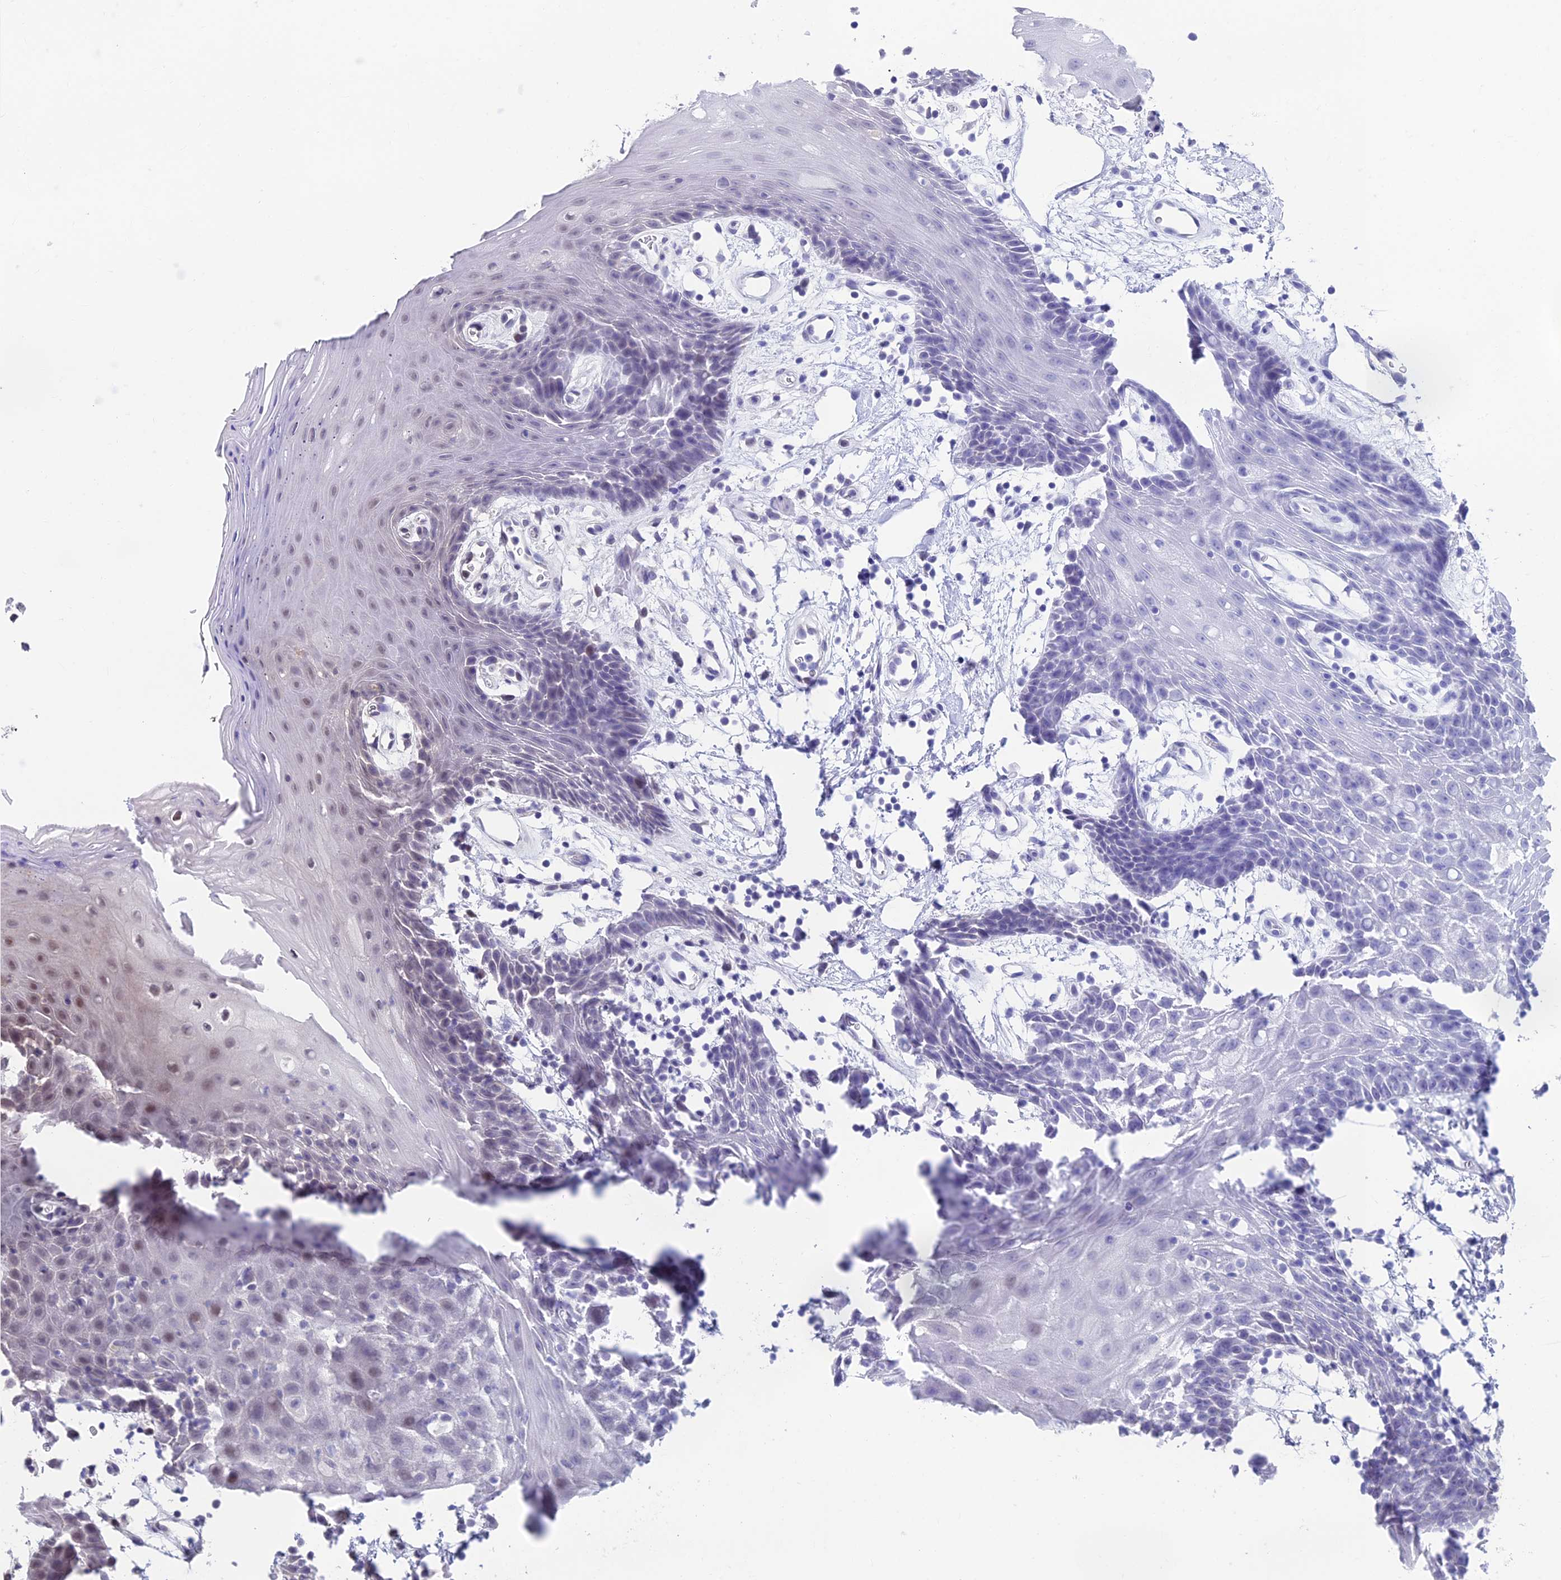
{"staining": {"intensity": "weak", "quantity": "<25%", "location": "nuclear"}, "tissue": "oral mucosa", "cell_type": "Squamous epithelial cells", "image_type": "normal", "snomed": [{"axis": "morphology", "description": "Normal tissue, NOS"}, {"axis": "topography", "description": "Oral tissue"}, {"axis": "topography", "description": "Tounge, NOS"}], "caption": "Squamous epithelial cells show no significant staining in benign oral mucosa. (Immunohistochemistry, brightfield microscopy, high magnification).", "gene": "KIAA1191", "patient": {"sex": "female", "age": 59}}